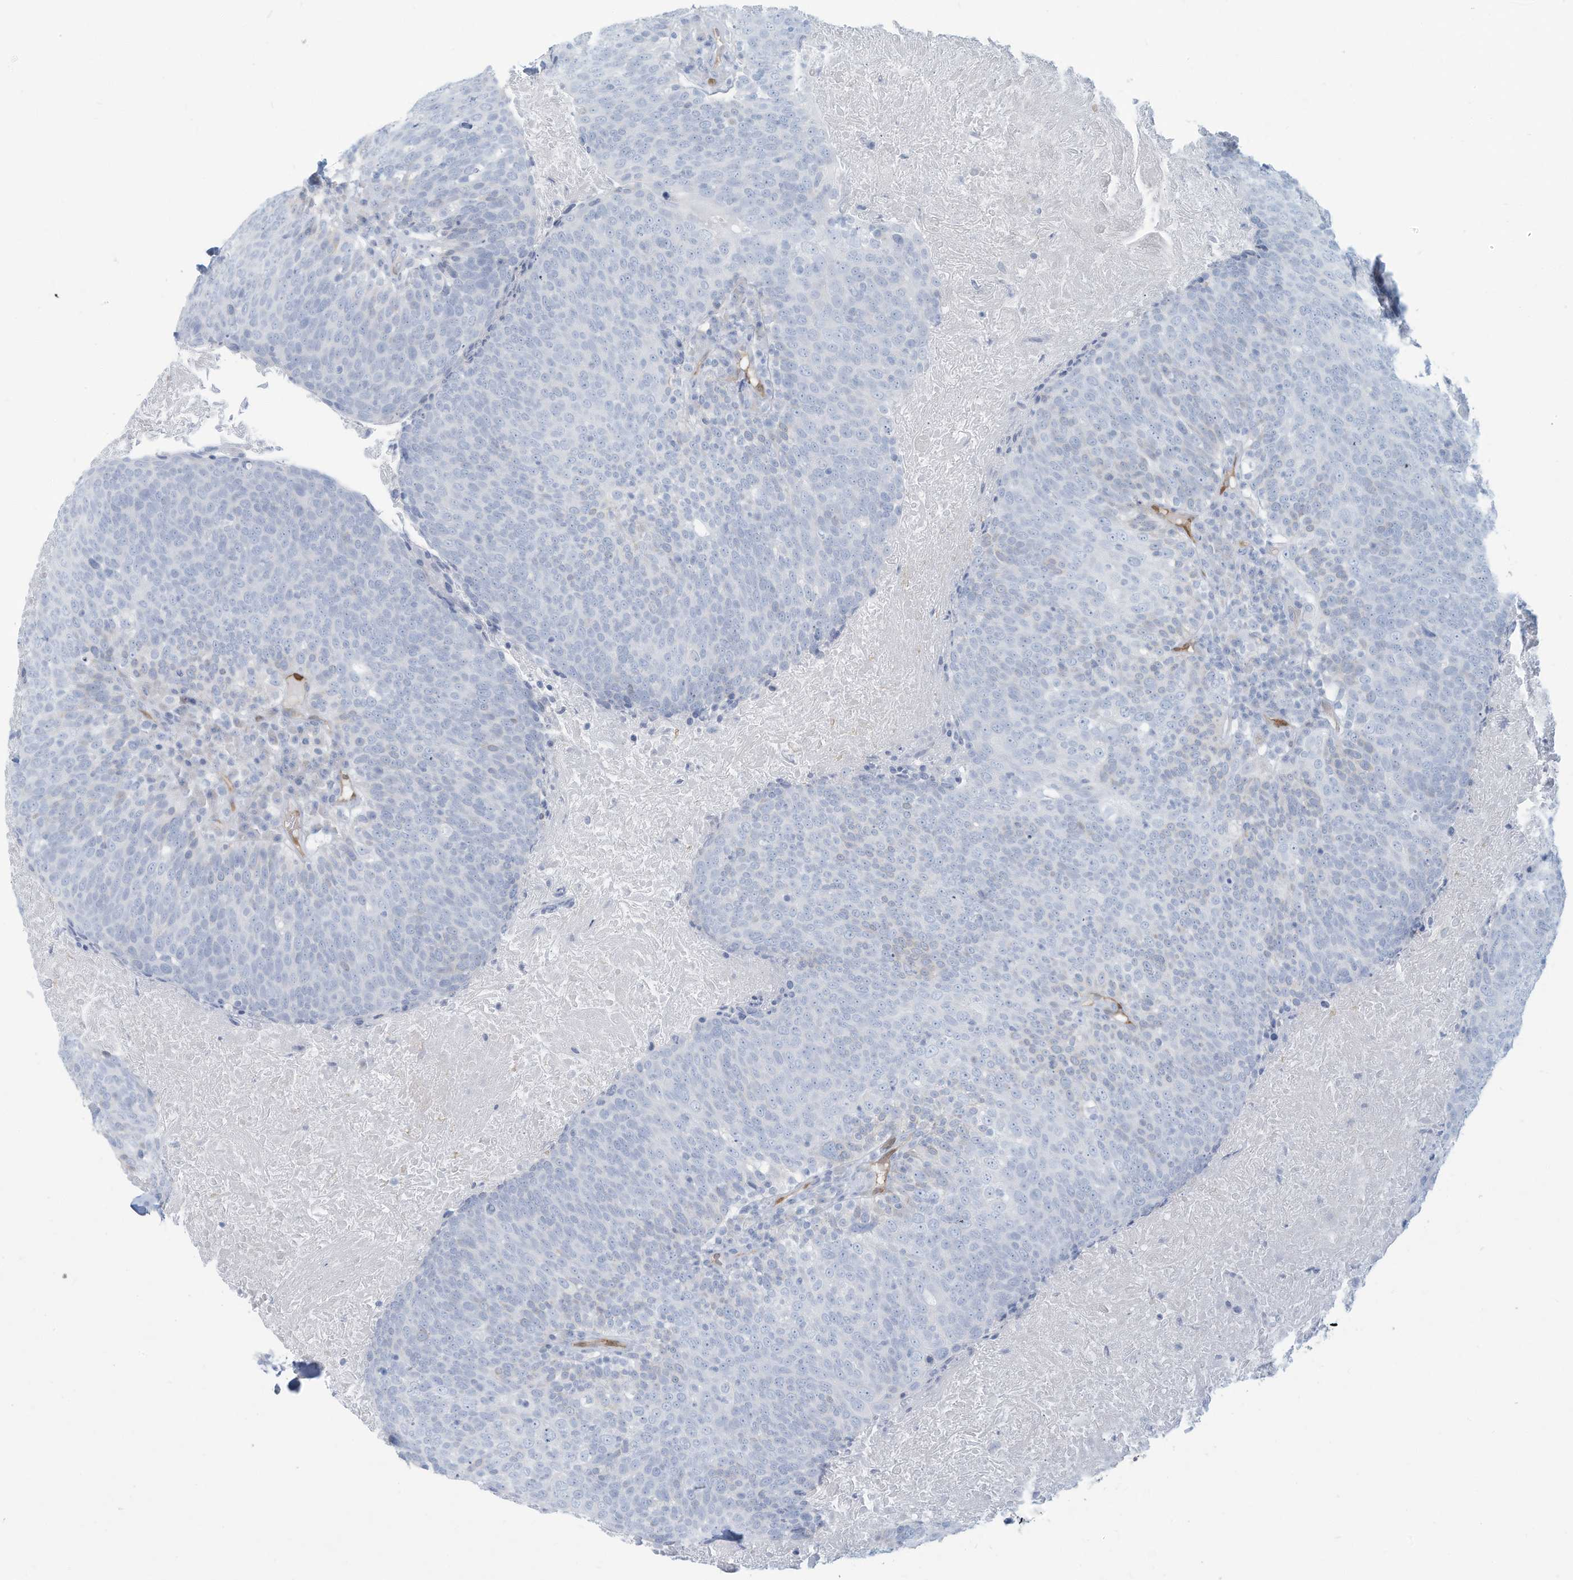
{"staining": {"intensity": "negative", "quantity": "none", "location": "none"}, "tissue": "head and neck cancer", "cell_type": "Tumor cells", "image_type": "cancer", "snomed": [{"axis": "morphology", "description": "Squamous cell carcinoma, NOS"}, {"axis": "morphology", "description": "Squamous cell carcinoma, metastatic, NOS"}, {"axis": "topography", "description": "Lymph node"}, {"axis": "topography", "description": "Head-Neck"}], "caption": "Protein analysis of head and neck metastatic squamous cell carcinoma displays no significant positivity in tumor cells.", "gene": "ERI2", "patient": {"sex": "male", "age": 62}}